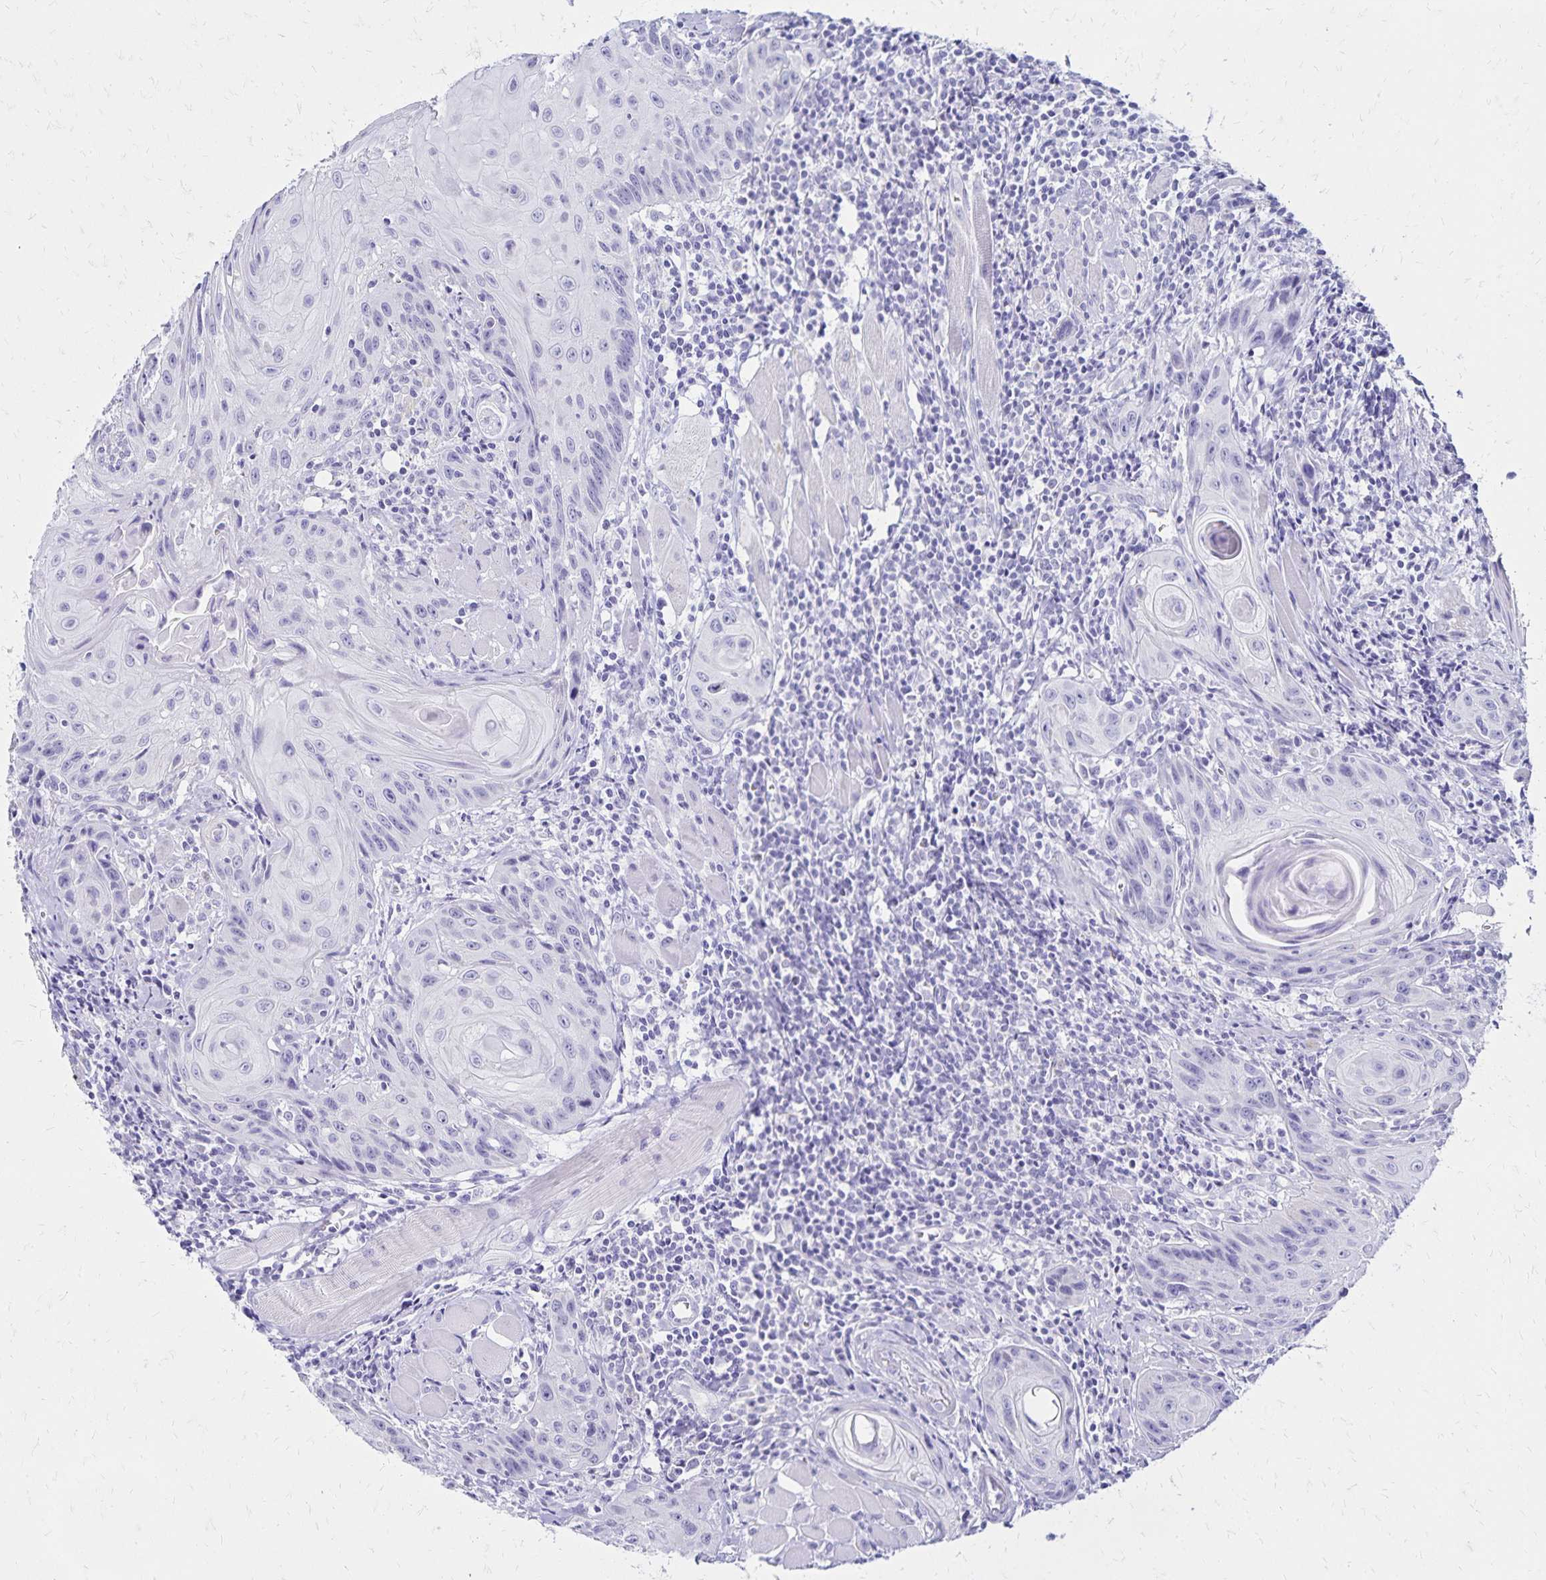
{"staining": {"intensity": "negative", "quantity": "none", "location": "none"}, "tissue": "head and neck cancer", "cell_type": "Tumor cells", "image_type": "cancer", "snomed": [{"axis": "morphology", "description": "Squamous cell carcinoma, NOS"}, {"axis": "topography", "description": "Oral tissue"}, {"axis": "topography", "description": "Head-Neck"}], "caption": "Head and neck cancer was stained to show a protein in brown. There is no significant expression in tumor cells. (Brightfield microscopy of DAB (3,3'-diaminobenzidine) immunohistochemistry (IHC) at high magnification).", "gene": "LIN28B", "patient": {"sex": "male", "age": 58}}